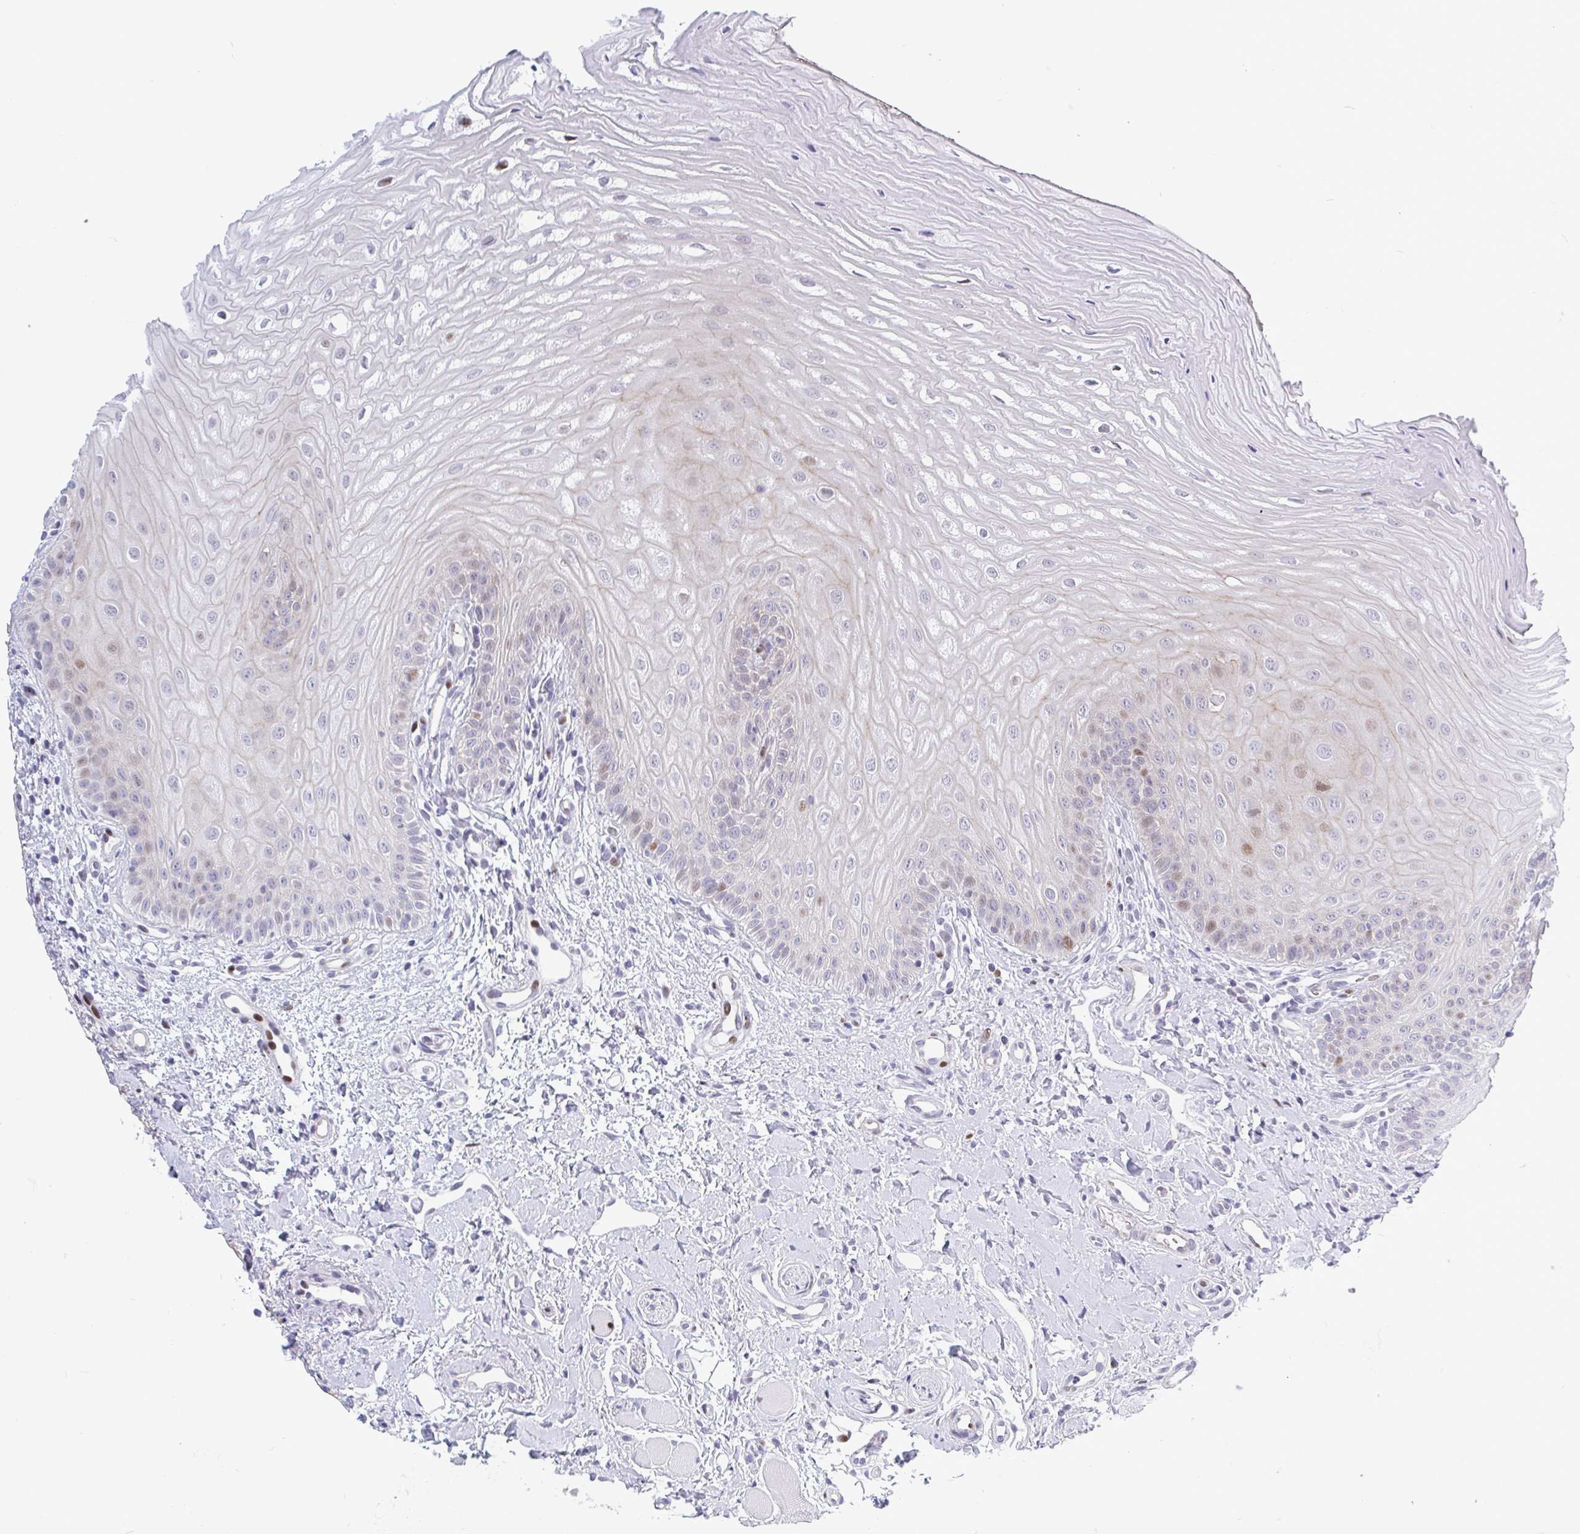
{"staining": {"intensity": "moderate", "quantity": "<25%", "location": "nuclear"}, "tissue": "oral mucosa", "cell_type": "Squamous epithelial cells", "image_type": "normal", "snomed": [{"axis": "morphology", "description": "Normal tissue, NOS"}, {"axis": "topography", "description": "Oral tissue"}], "caption": "DAB immunohistochemical staining of unremarkable oral mucosa reveals moderate nuclear protein positivity in approximately <25% of squamous epithelial cells. The protein of interest is stained brown, and the nuclei are stained in blue (DAB IHC with brightfield microscopy, high magnification).", "gene": "TAB1", "patient": {"sex": "female", "age": 73}}